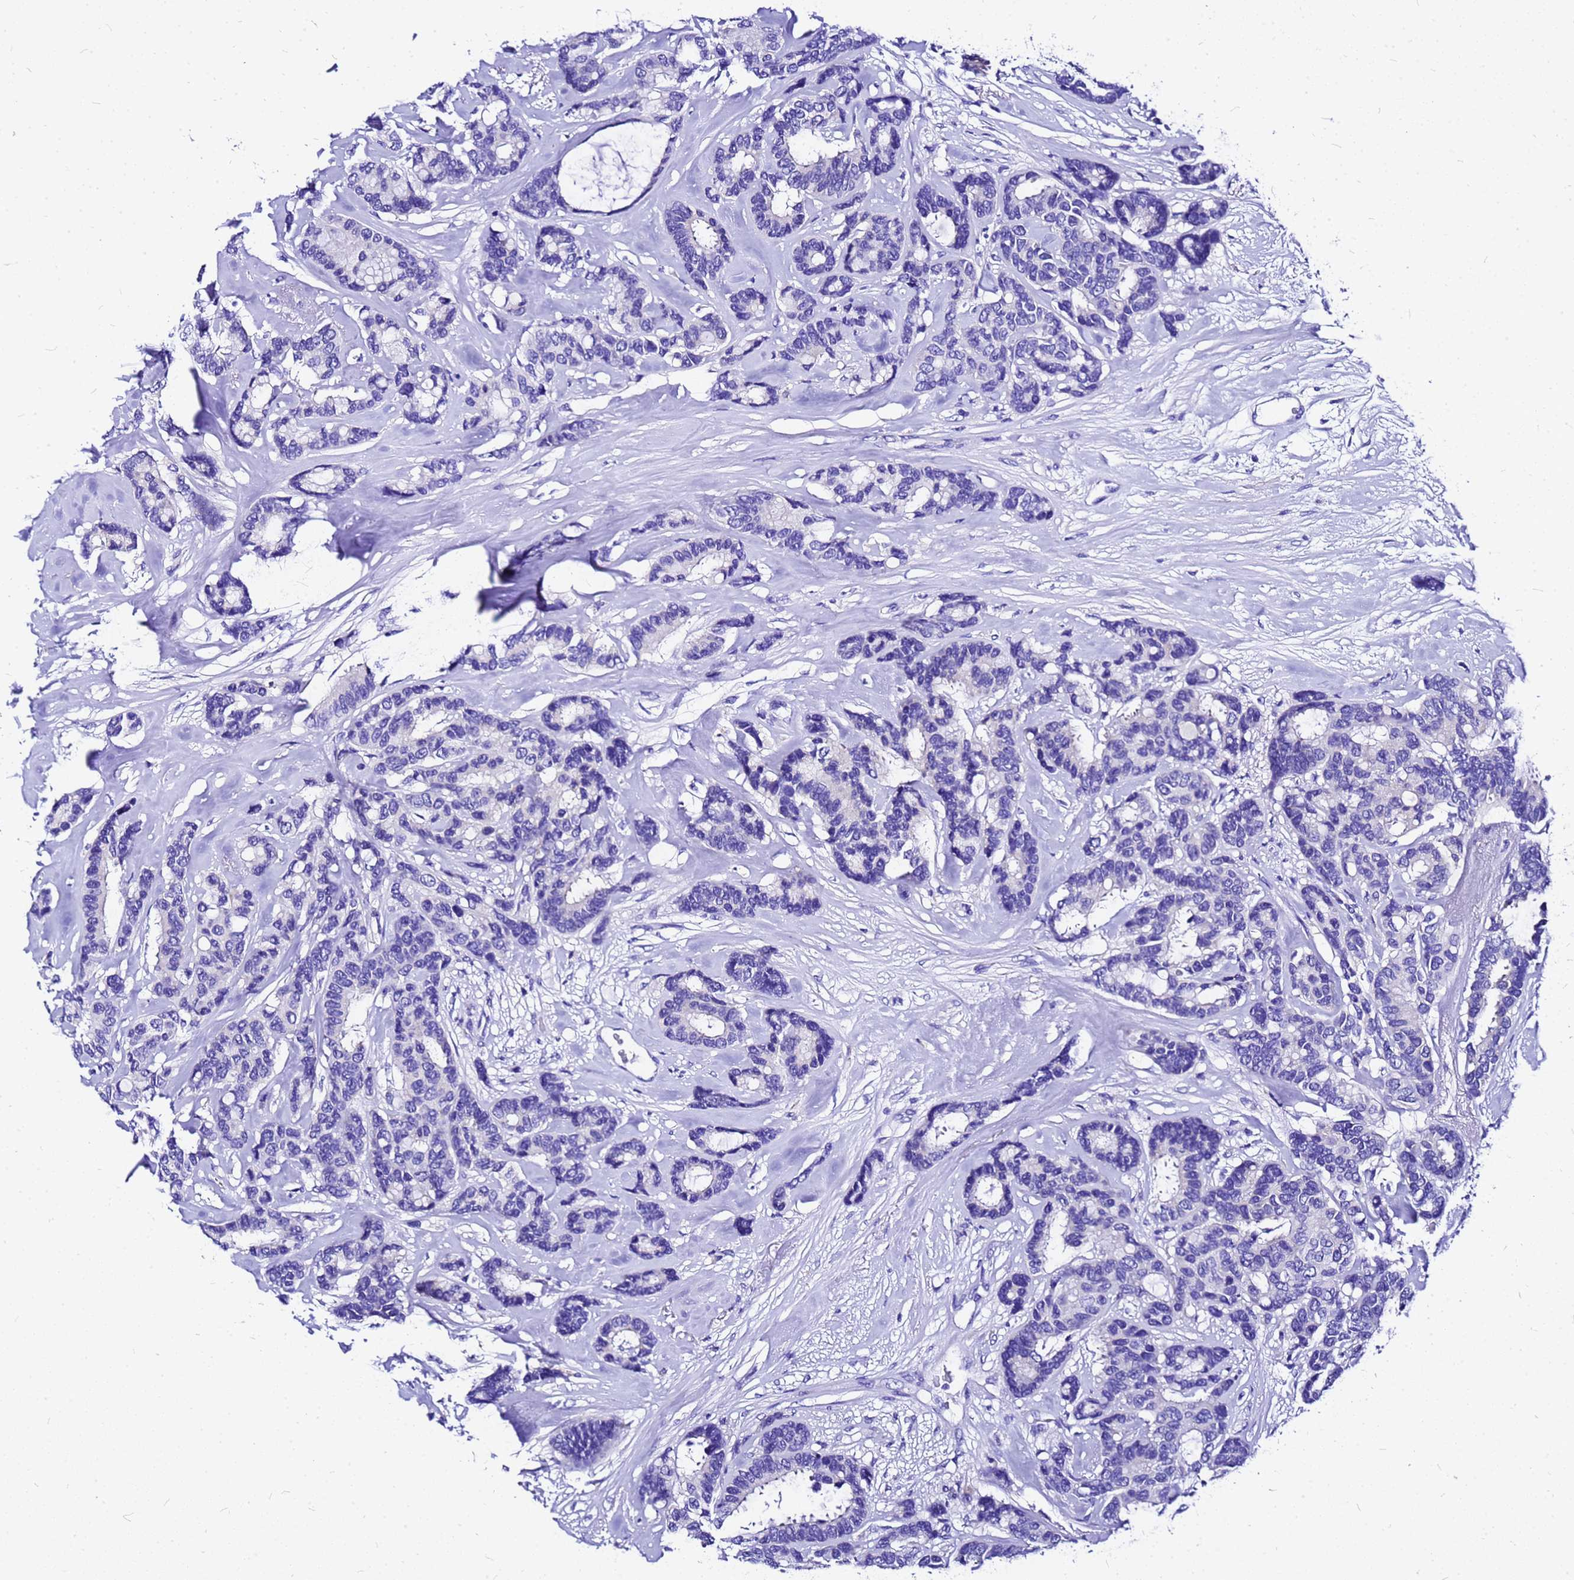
{"staining": {"intensity": "negative", "quantity": "none", "location": "none"}, "tissue": "breast cancer", "cell_type": "Tumor cells", "image_type": "cancer", "snomed": [{"axis": "morphology", "description": "Duct carcinoma"}, {"axis": "topography", "description": "Breast"}], "caption": "Immunohistochemical staining of breast intraductal carcinoma exhibits no significant positivity in tumor cells.", "gene": "HERC4", "patient": {"sex": "female", "age": 87}}